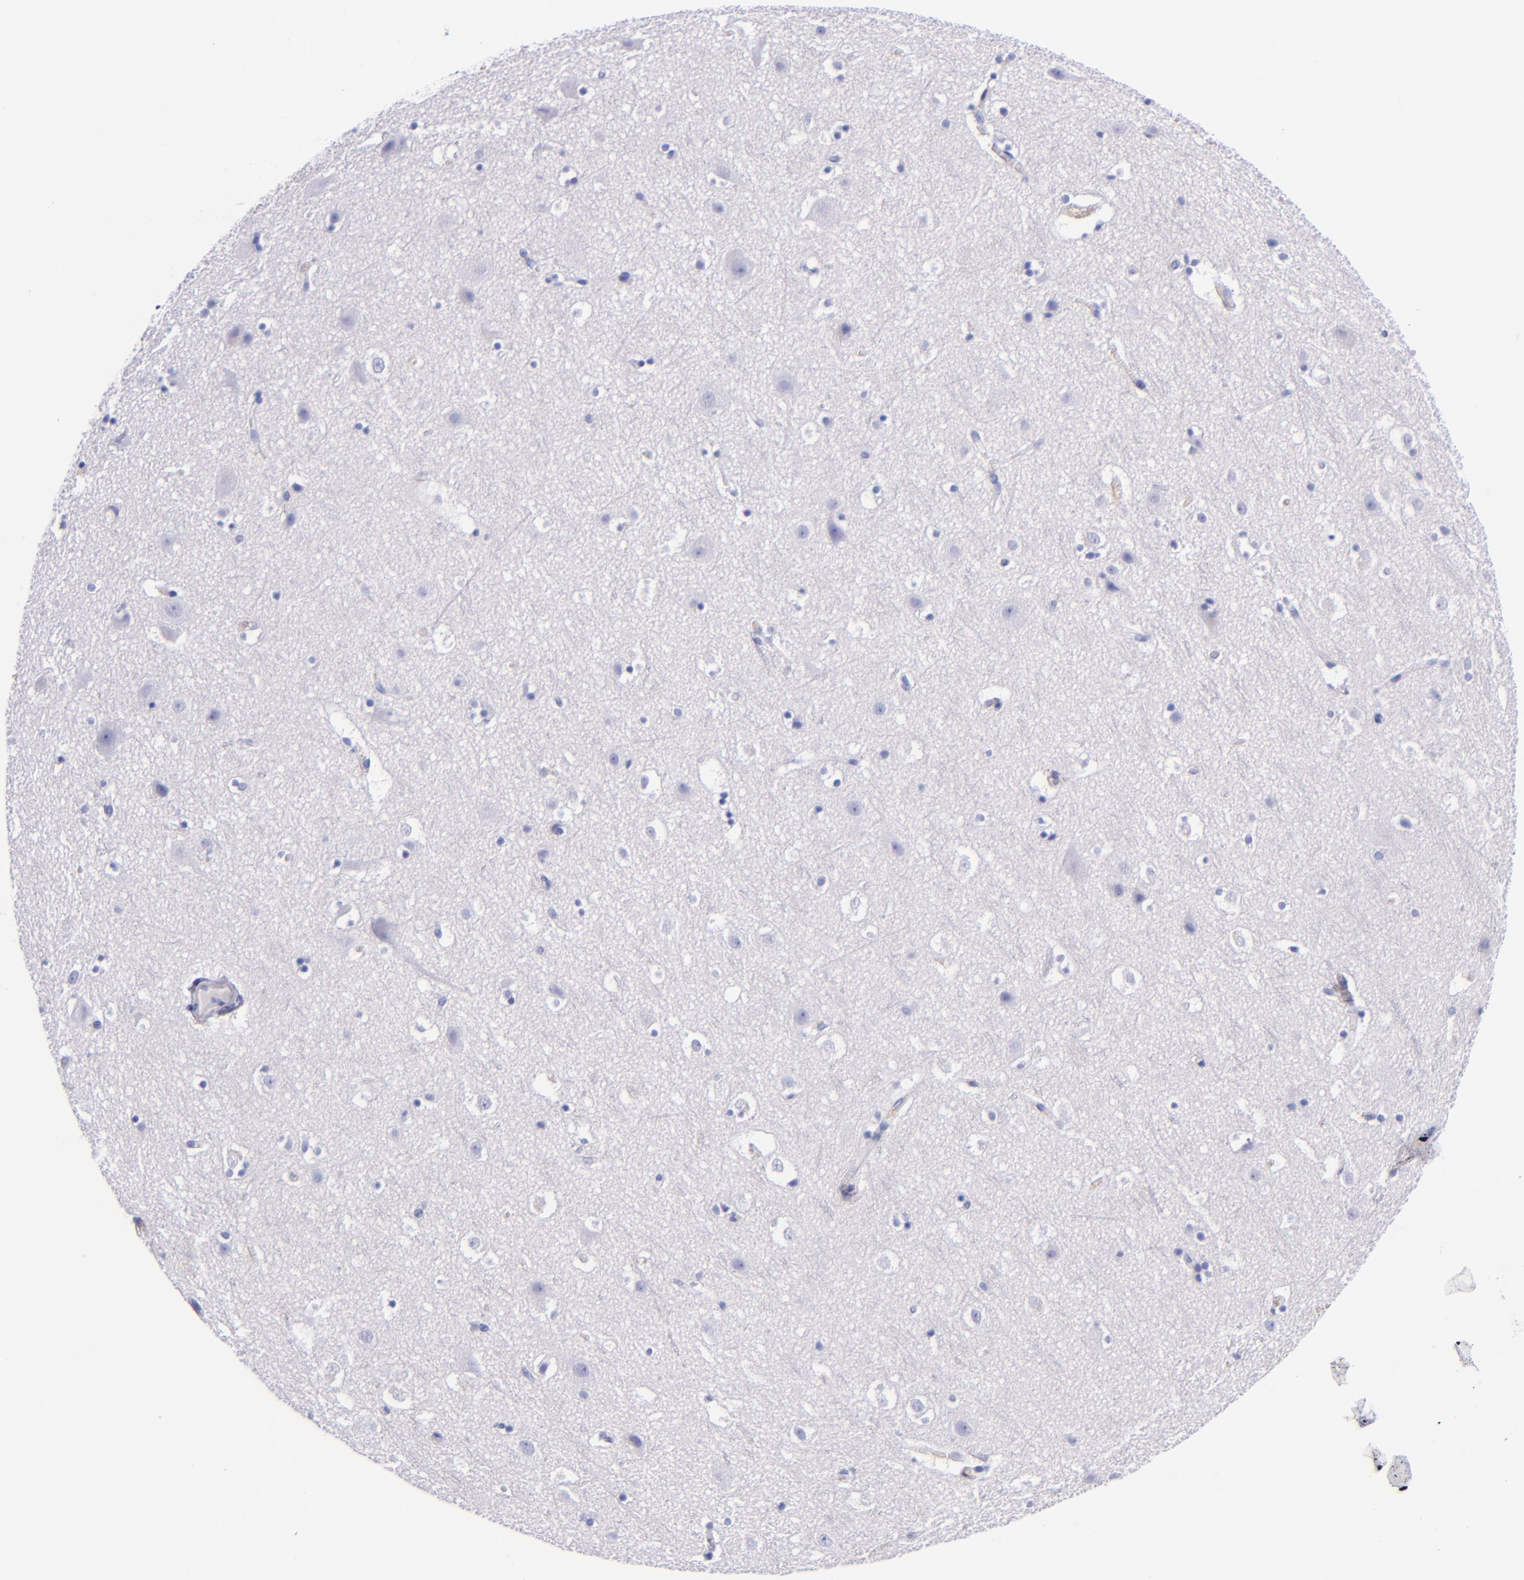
{"staining": {"intensity": "negative", "quantity": "none", "location": "none"}, "tissue": "cerebral cortex", "cell_type": "Endothelial cells", "image_type": "normal", "snomed": [{"axis": "morphology", "description": "Normal tissue, NOS"}, {"axis": "topography", "description": "Cerebral cortex"}], "caption": "The photomicrograph shows no significant expression in endothelial cells of cerebral cortex.", "gene": "LAG3", "patient": {"sex": "male", "age": 45}}